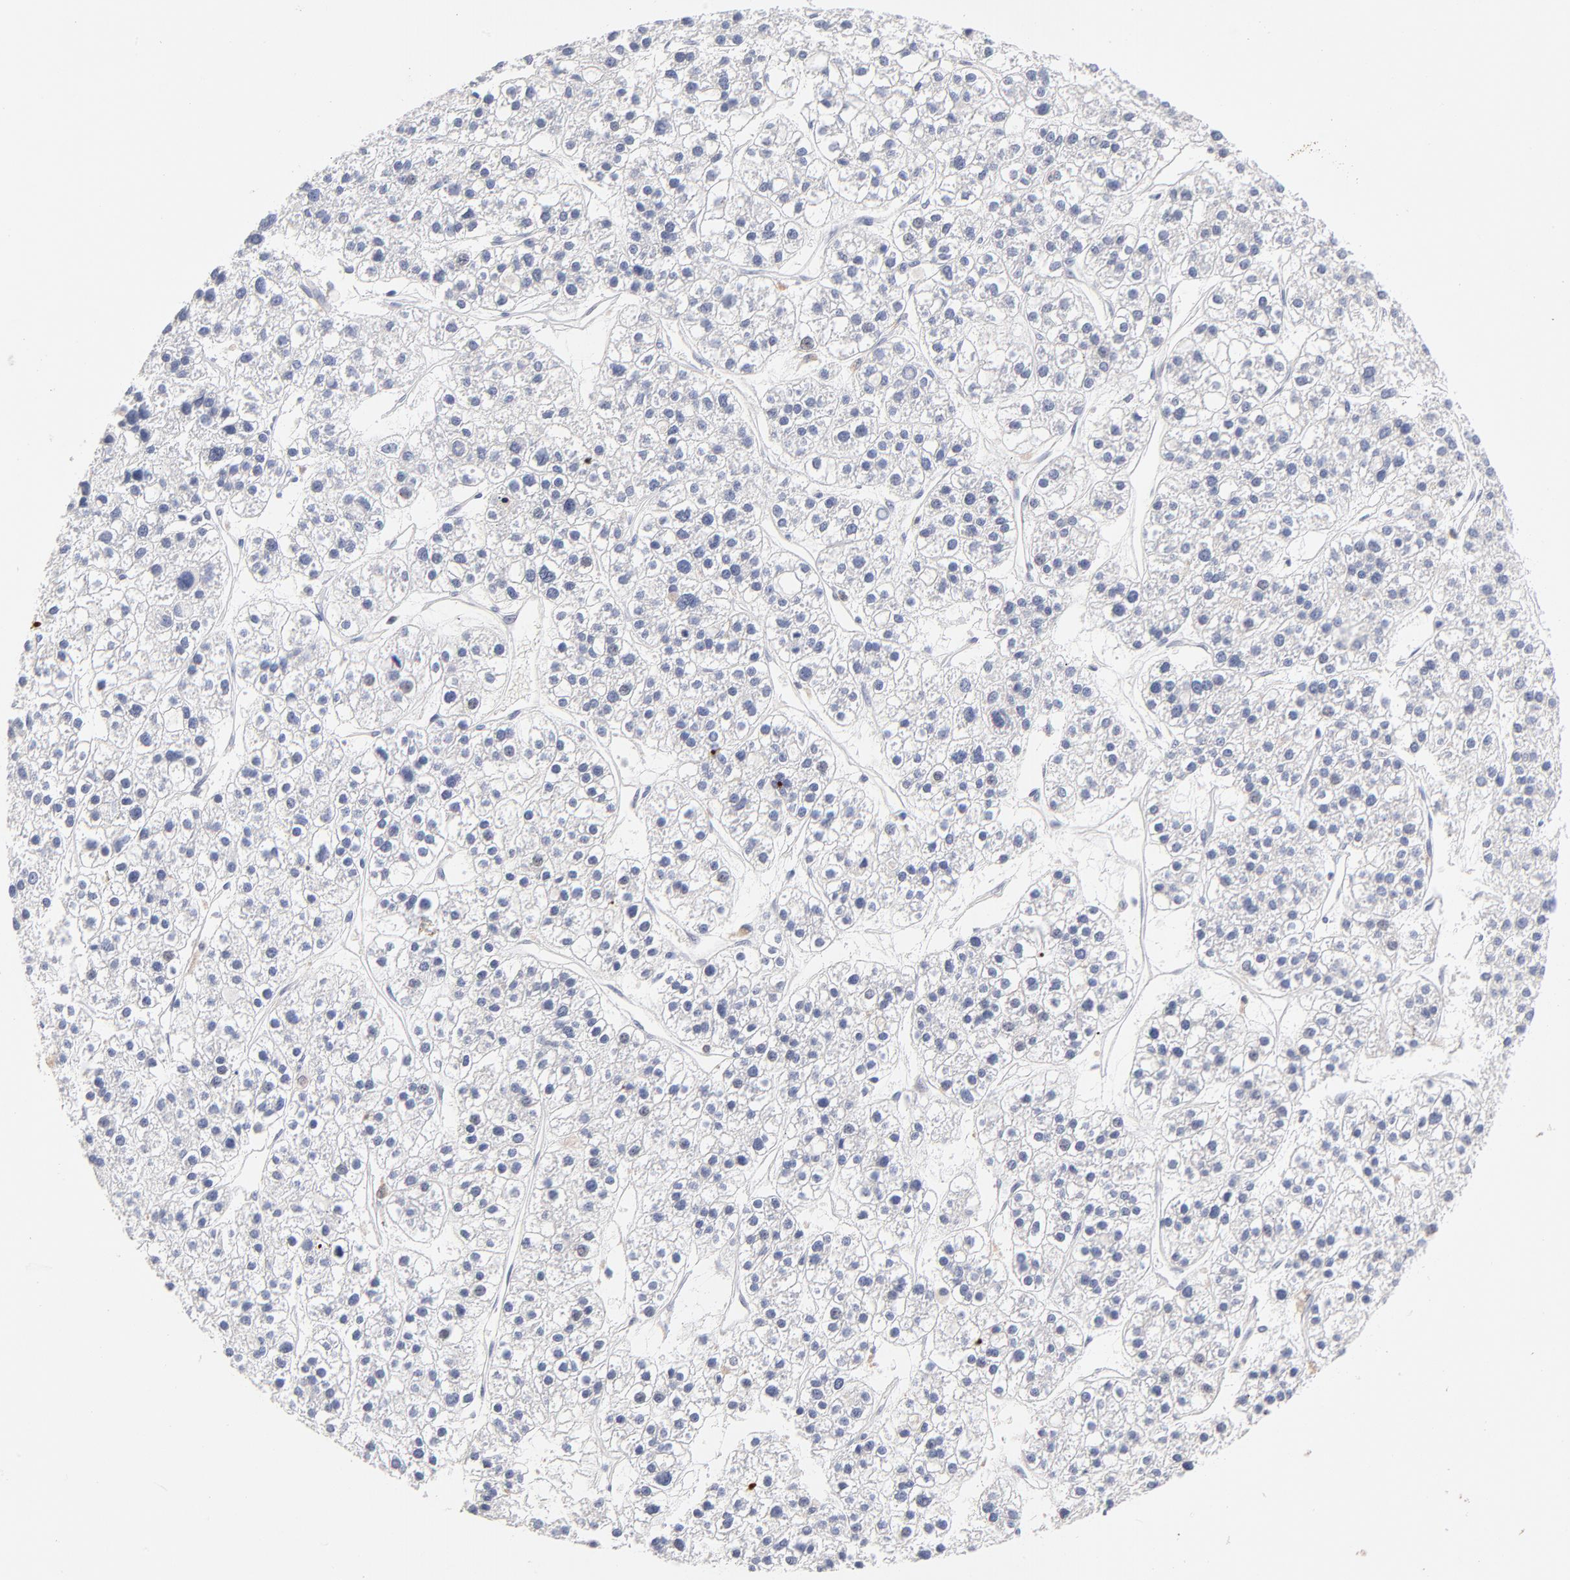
{"staining": {"intensity": "negative", "quantity": "none", "location": "none"}, "tissue": "liver cancer", "cell_type": "Tumor cells", "image_type": "cancer", "snomed": [{"axis": "morphology", "description": "Carcinoma, Hepatocellular, NOS"}, {"axis": "topography", "description": "Liver"}], "caption": "This is a photomicrograph of IHC staining of liver hepatocellular carcinoma, which shows no staining in tumor cells.", "gene": "PARP1", "patient": {"sex": "female", "age": 85}}